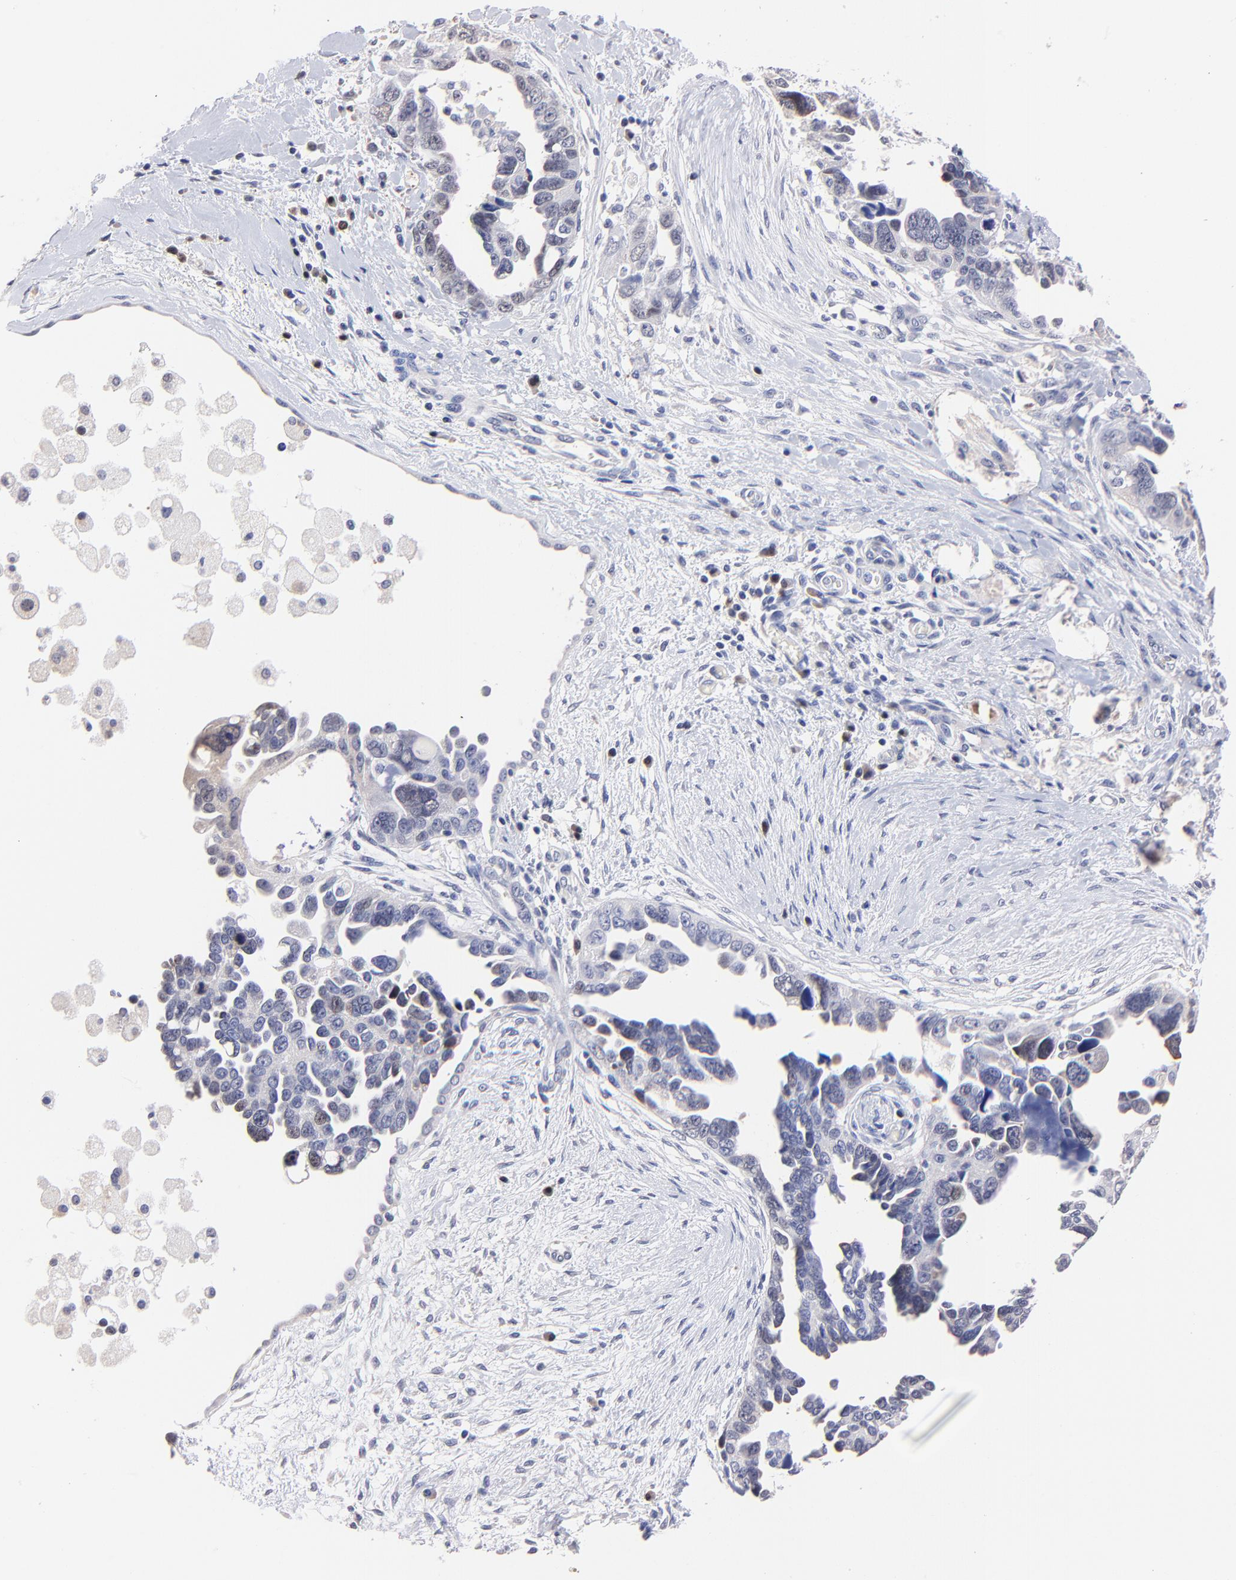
{"staining": {"intensity": "negative", "quantity": "none", "location": "none"}, "tissue": "ovarian cancer", "cell_type": "Tumor cells", "image_type": "cancer", "snomed": [{"axis": "morphology", "description": "Cystadenocarcinoma, serous, NOS"}, {"axis": "topography", "description": "Ovary"}], "caption": "Tumor cells show no significant protein positivity in ovarian serous cystadenocarcinoma.", "gene": "ZNF155", "patient": {"sex": "female", "age": 63}}